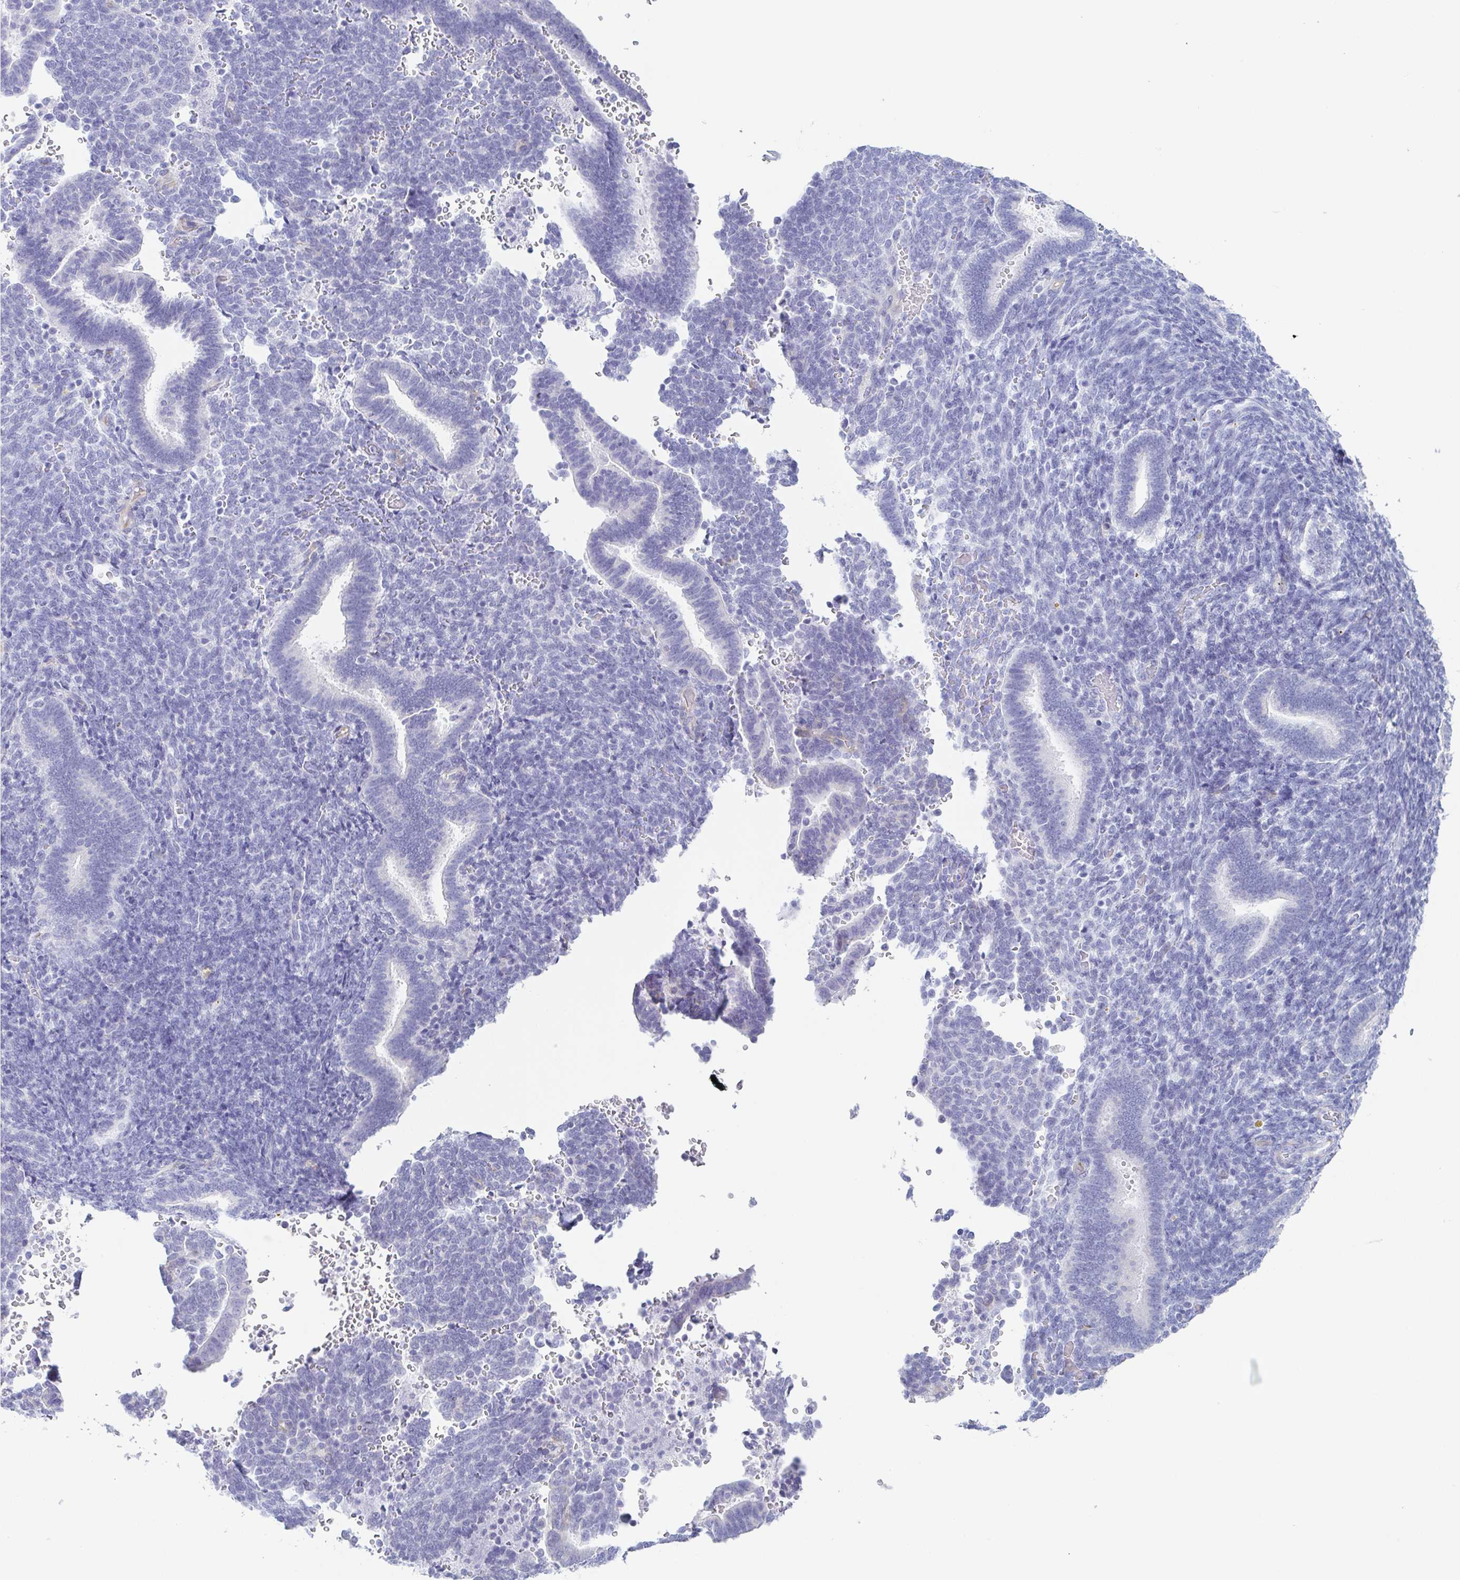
{"staining": {"intensity": "negative", "quantity": "none", "location": "none"}, "tissue": "endometrium", "cell_type": "Cells in endometrial stroma", "image_type": "normal", "snomed": [{"axis": "morphology", "description": "Normal tissue, NOS"}, {"axis": "topography", "description": "Endometrium"}], "caption": "An immunohistochemistry (IHC) histopathology image of benign endometrium is shown. There is no staining in cells in endometrial stroma of endometrium.", "gene": "PRR27", "patient": {"sex": "female", "age": 34}}